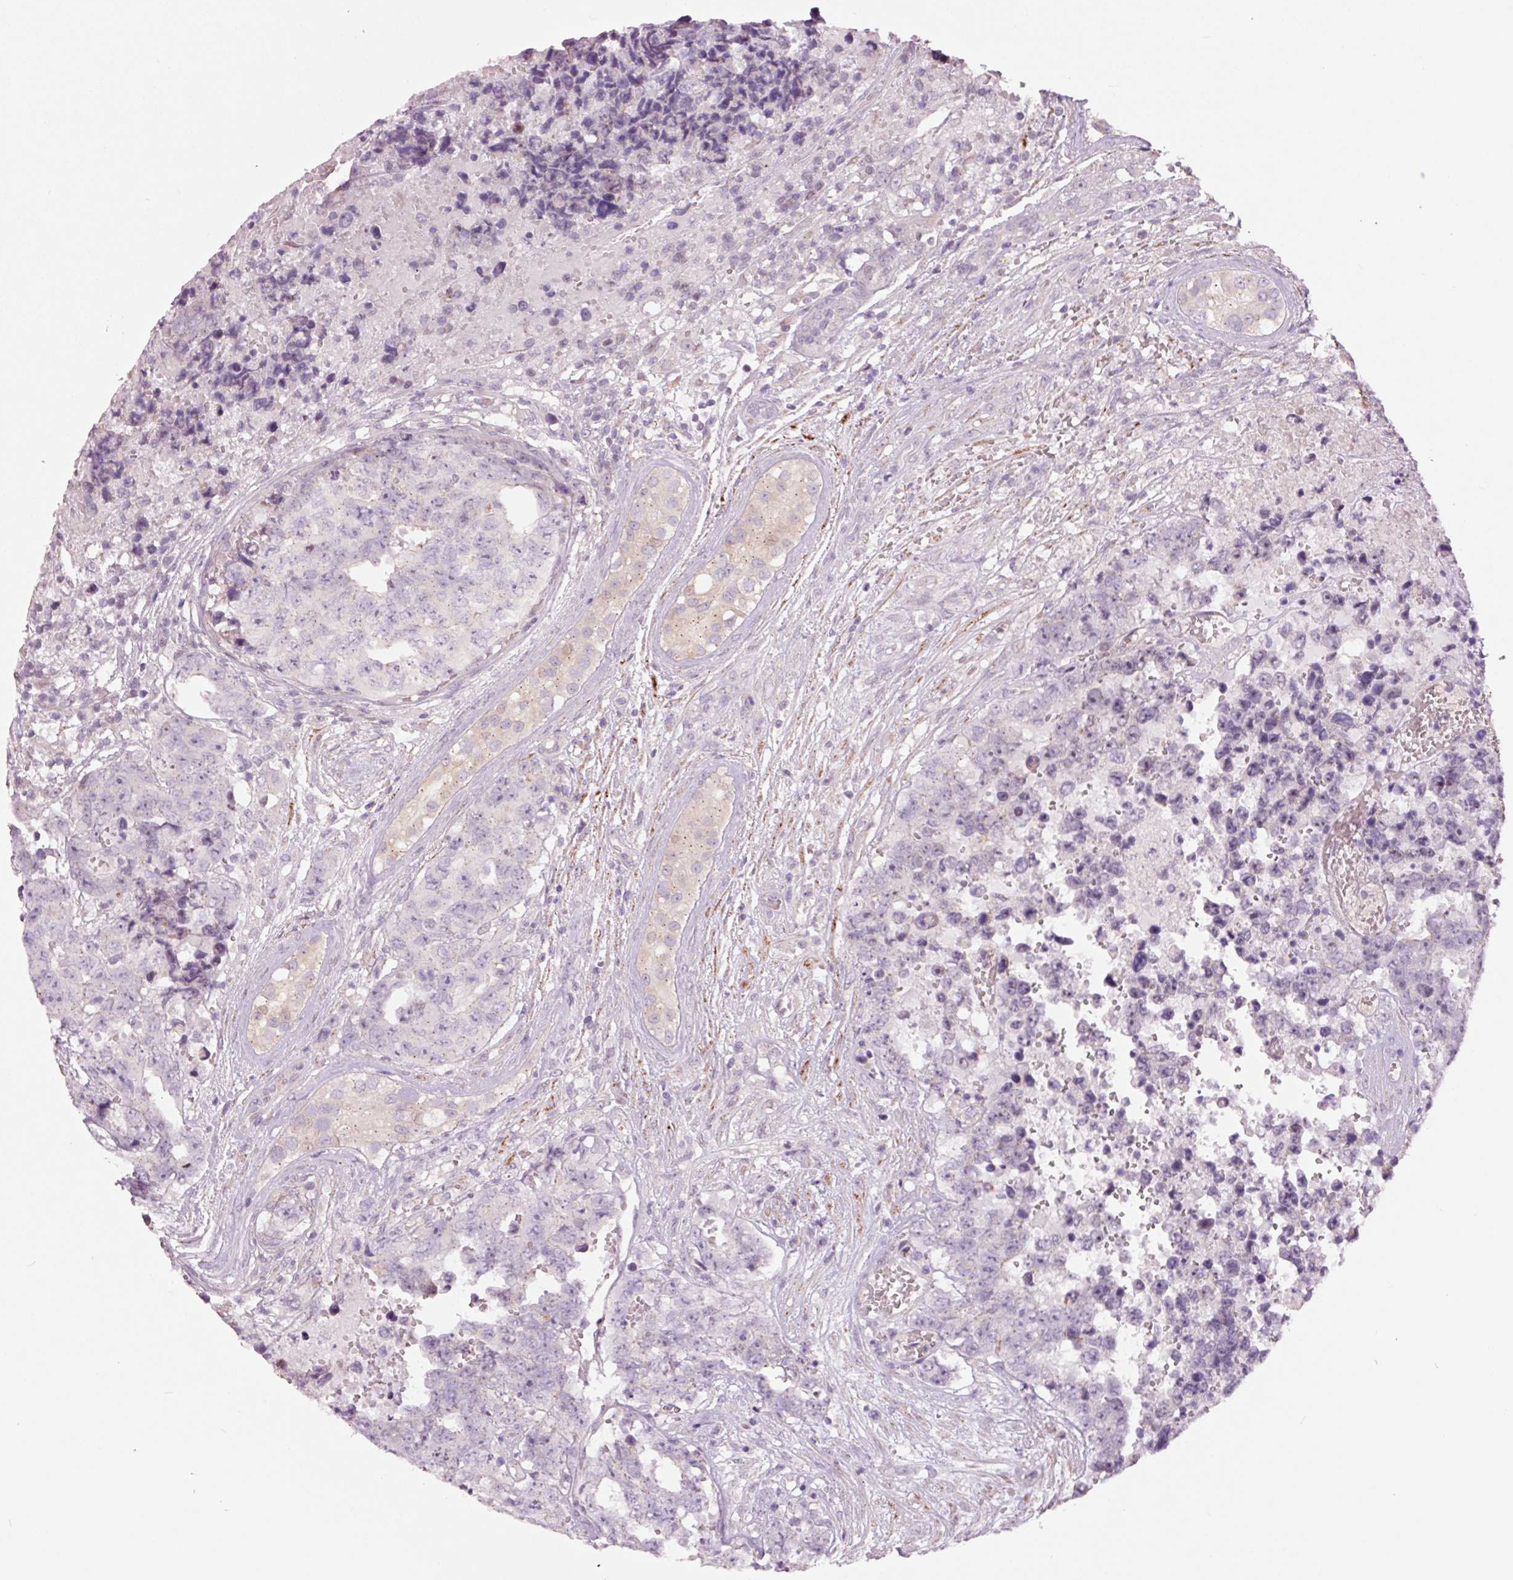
{"staining": {"intensity": "negative", "quantity": "none", "location": "none"}, "tissue": "testis cancer", "cell_type": "Tumor cells", "image_type": "cancer", "snomed": [{"axis": "morphology", "description": "Normal tissue, NOS"}, {"axis": "morphology", "description": "Carcinoma, Embryonal, NOS"}, {"axis": "topography", "description": "Testis"}, {"axis": "topography", "description": "Epididymis"}], "caption": "Tumor cells are negative for protein expression in human embryonal carcinoma (testis).", "gene": "DAPP1", "patient": {"sex": "male", "age": 25}}